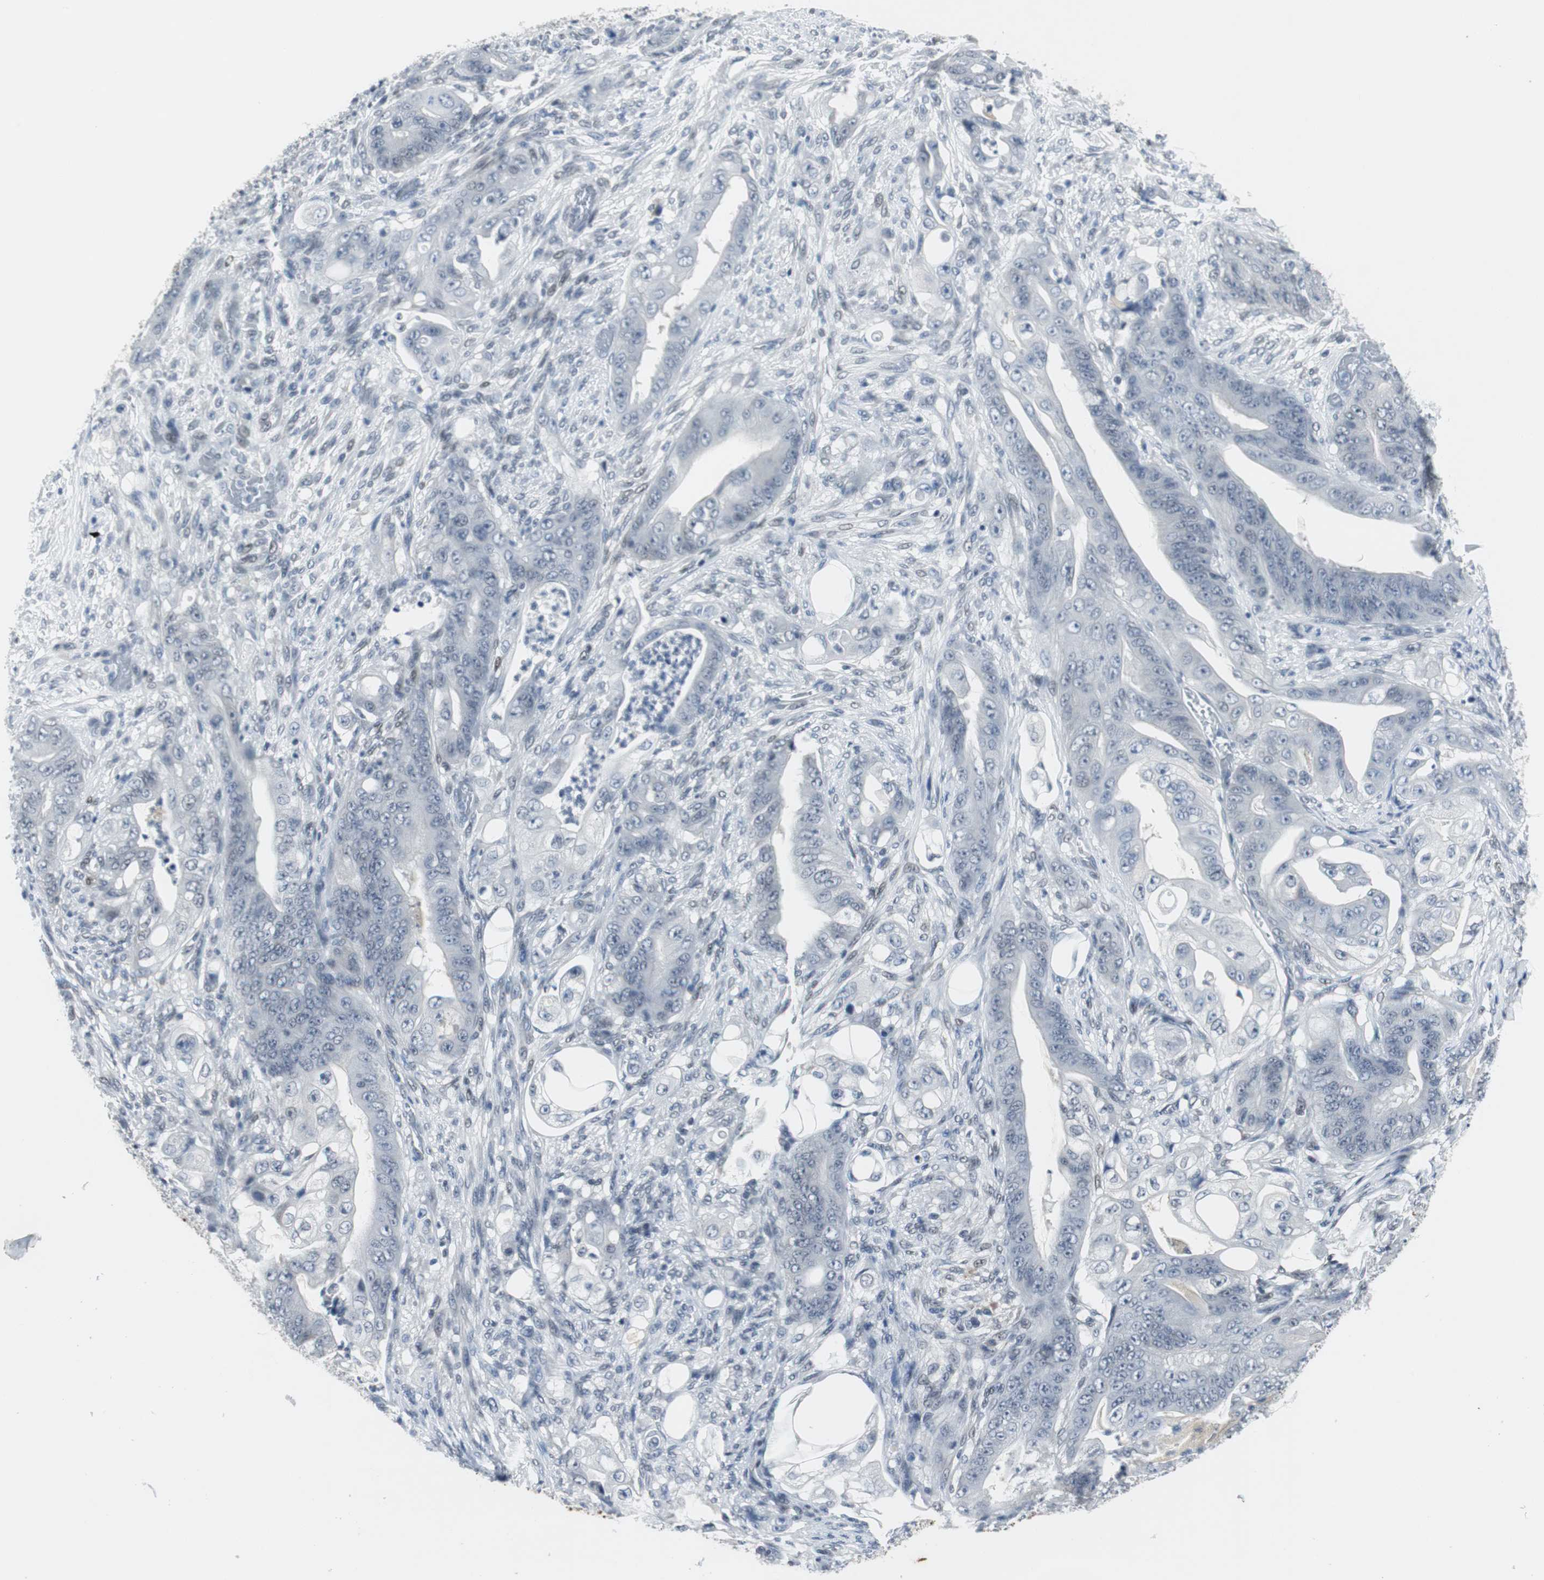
{"staining": {"intensity": "negative", "quantity": "none", "location": "none"}, "tissue": "stomach cancer", "cell_type": "Tumor cells", "image_type": "cancer", "snomed": [{"axis": "morphology", "description": "Adenocarcinoma, NOS"}, {"axis": "topography", "description": "Stomach"}], "caption": "IHC image of human stomach cancer (adenocarcinoma) stained for a protein (brown), which demonstrates no positivity in tumor cells.", "gene": "ELK1", "patient": {"sex": "female", "age": 73}}